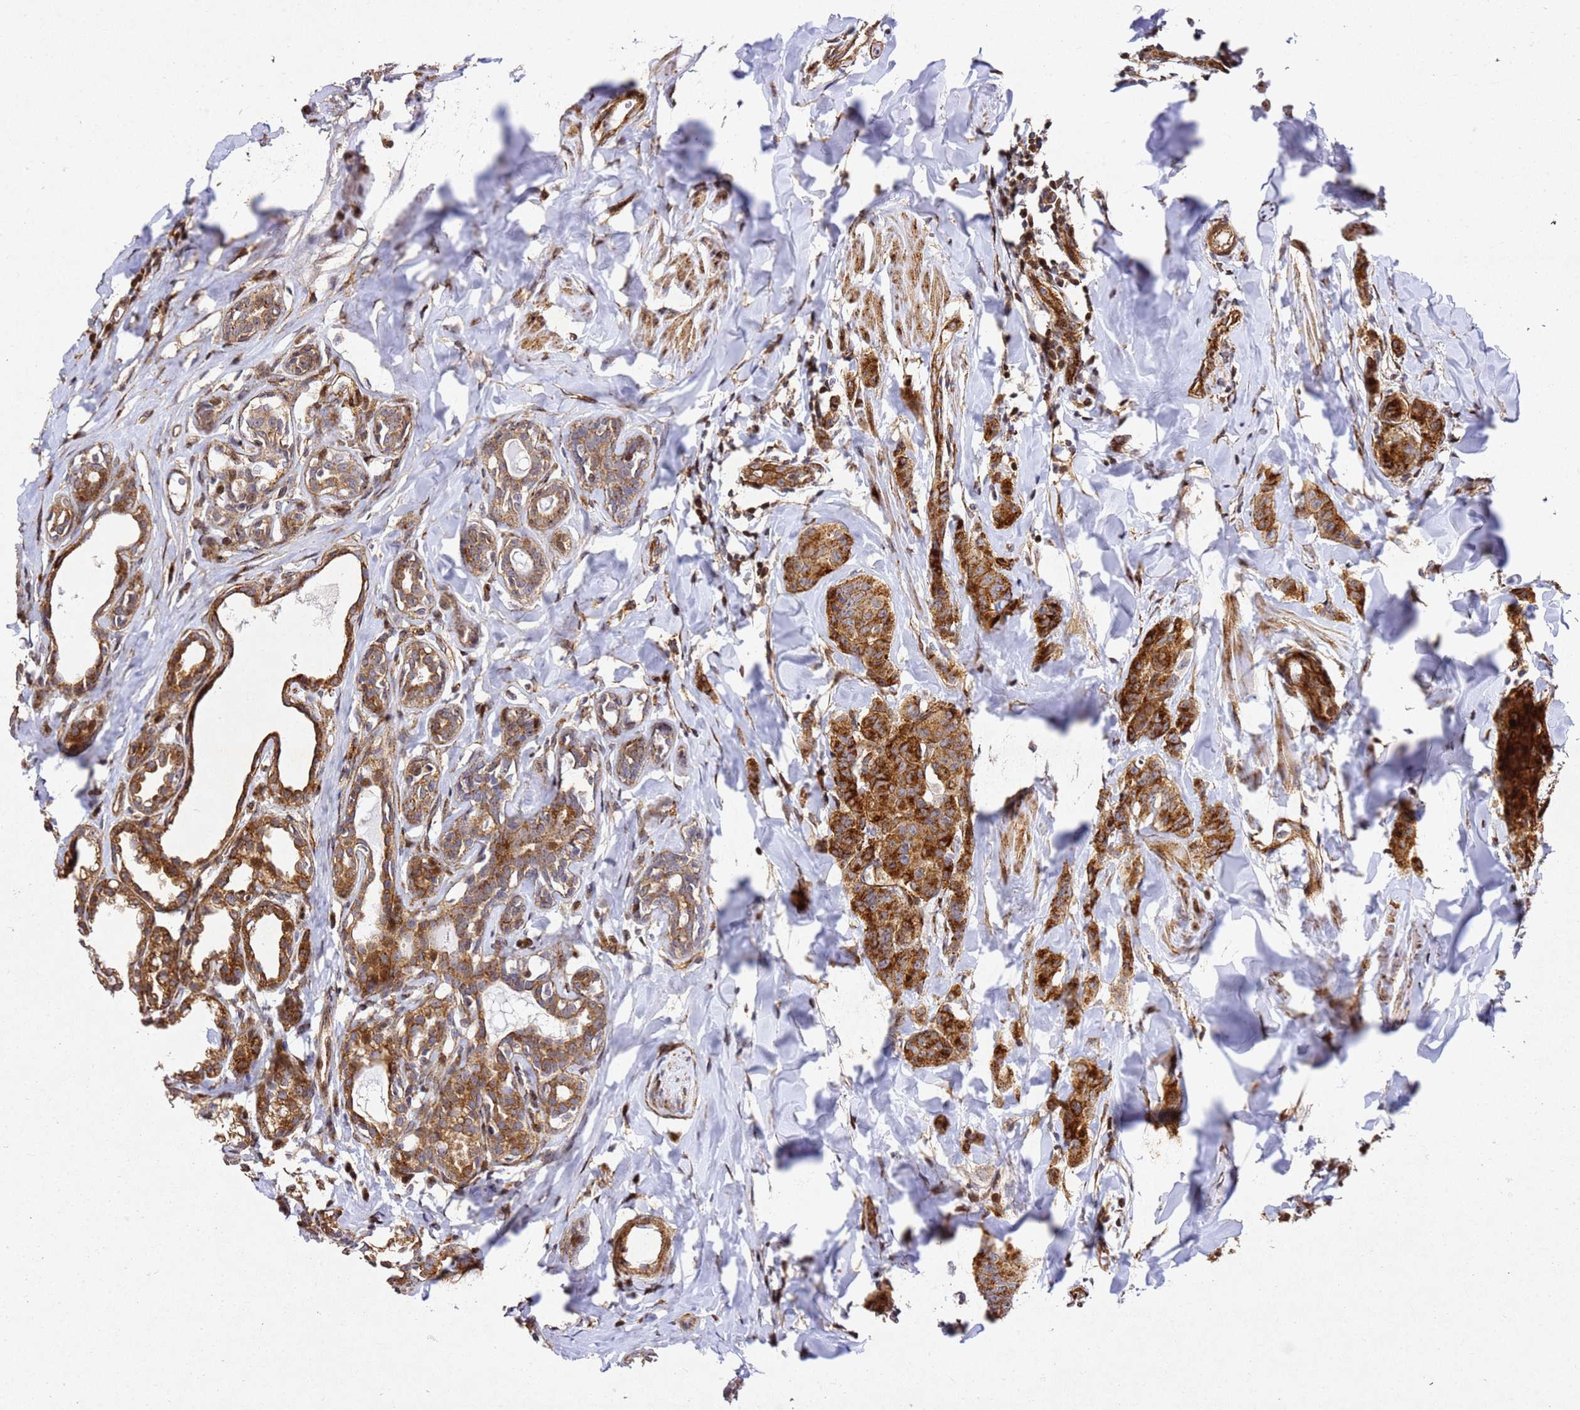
{"staining": {"intensity": "strong", "quantity": ">75%", "location": "cytoplasmic/membranous"}, "tissue": "breast cancer", "cell_type": "Tumor cells", "image_type": "cancer", "snomed": [{"axis": "morphology", "description": "Duct carcinoma"}, {"axis": "topography", "description": "Breast"}], "caption": "Breast cancer stained for a protein reveals strong cytoplasmic/membranous positivity in tumor cells.", "gene": "ZNF296", "patient": {"sex": "female", "age": 40}}